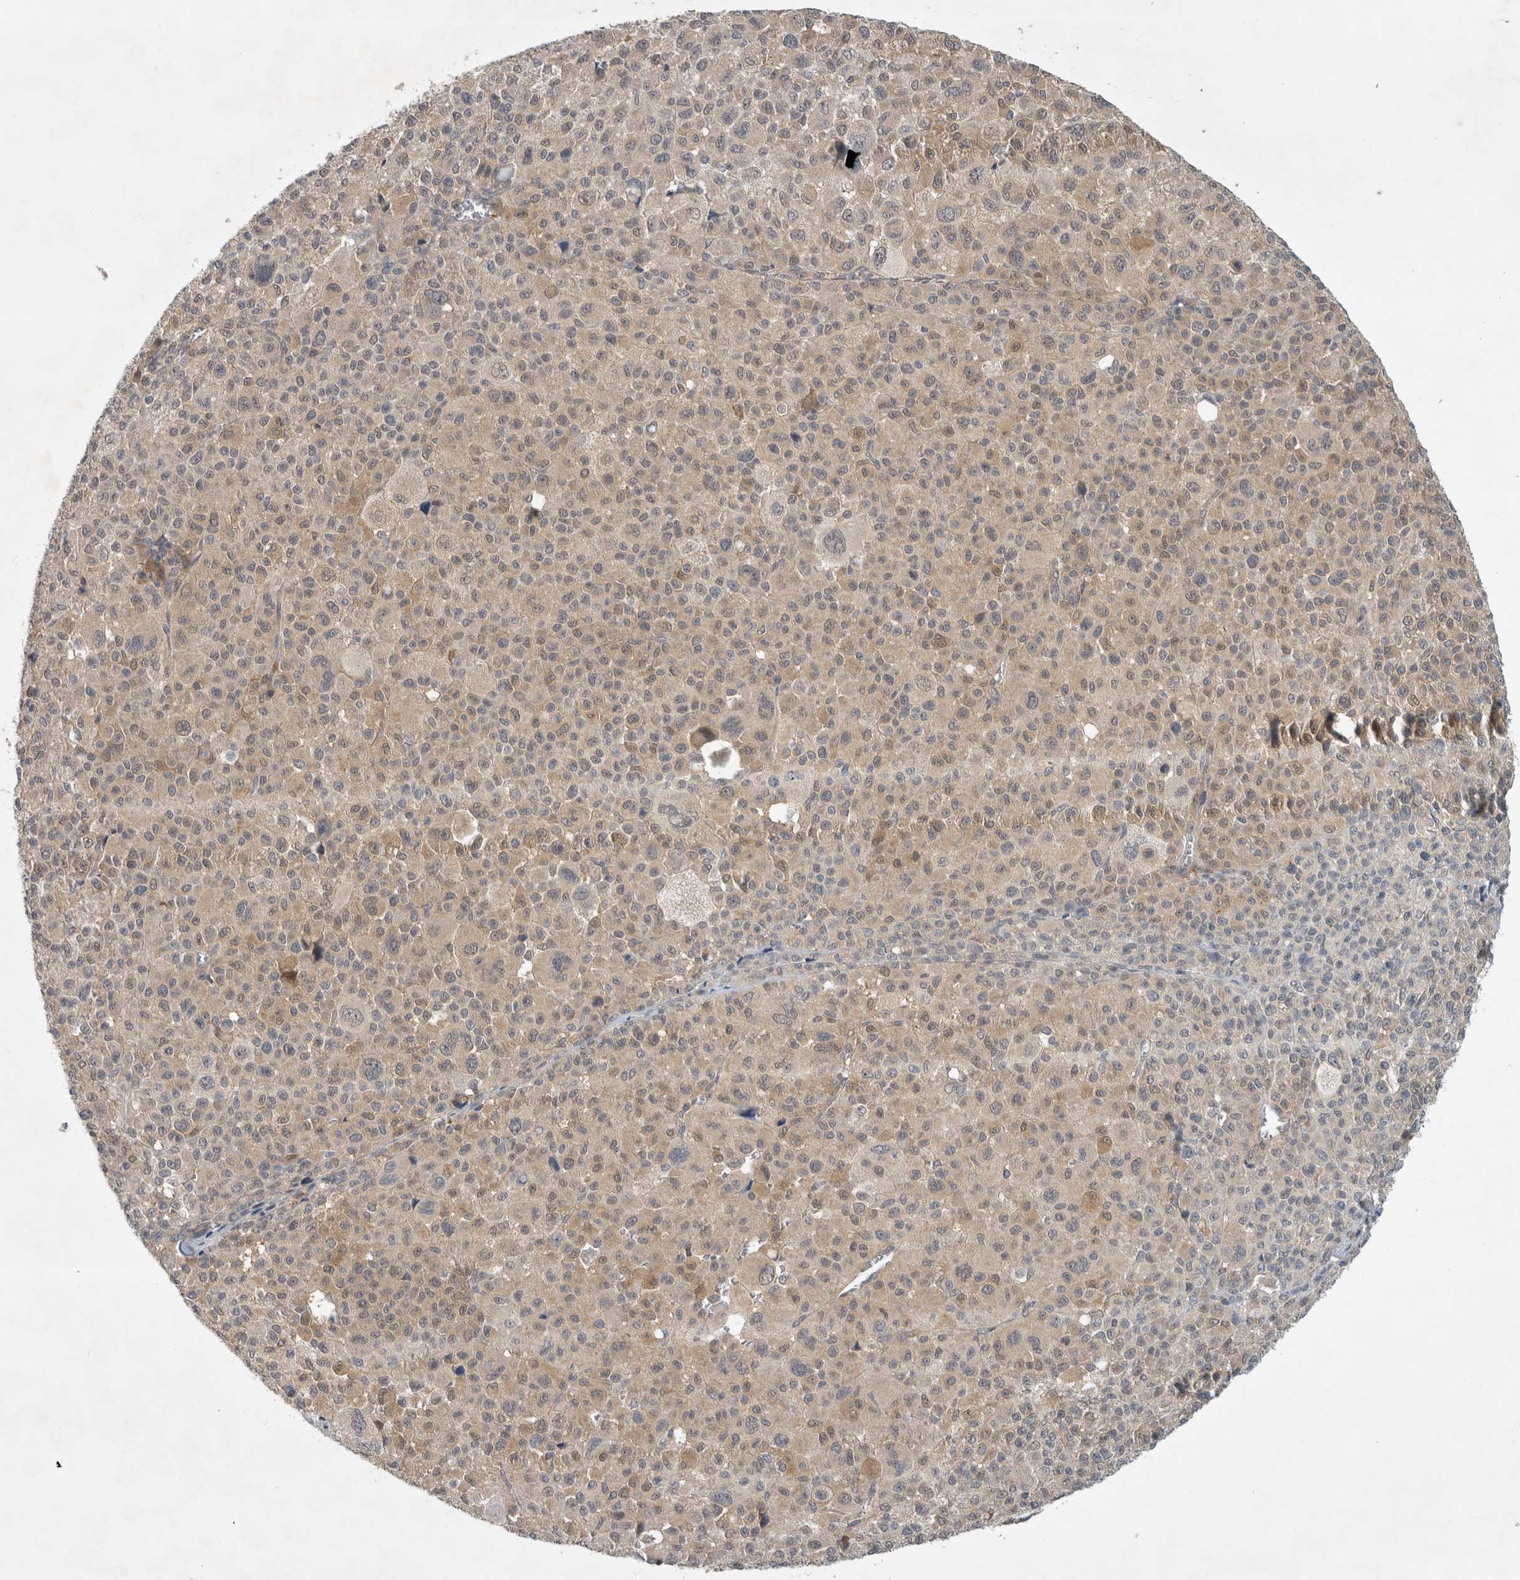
{"staining": {"intensity": "weak", "quantity": "25%-75%", "location": "cytoplasmic/membranous"}, "tissue": "melanoma", "cell_type": "Tumor cells", "image_type": "cancer", "snomed": [{"axis": "morphology", "description": "Malignant melanoma, Metastatic site"}, {"axis": "topography", "description": "Skin"}], "caption": "Malignant melanoma (metastatic site) stained with a brown dye exhibits weak cytoplasmic/membranous positive staining in about 25%-75% of tumor cells.", "gene": "AASDHPPT", "patient": {"sex": "female", "age": 74}}